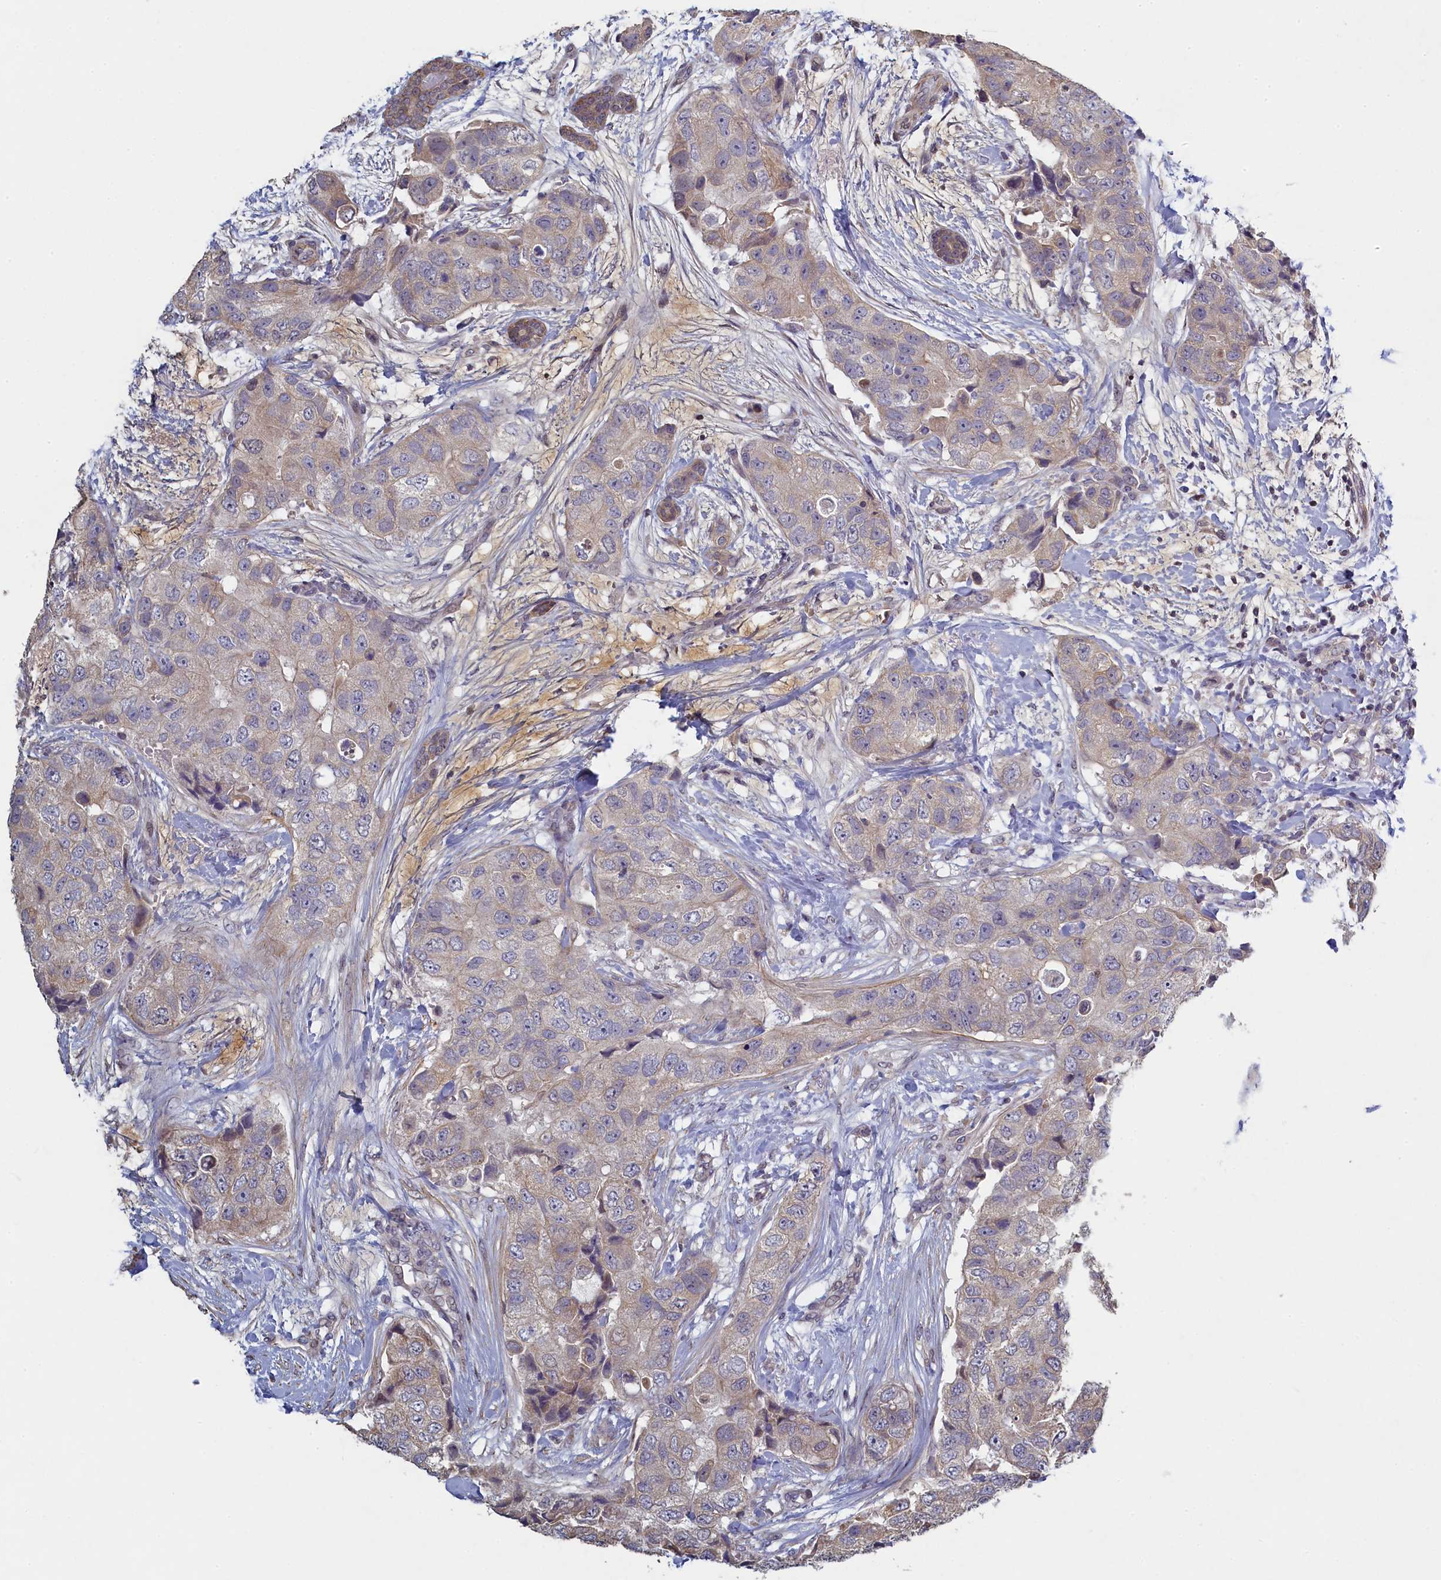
{"staining": {"intensity": "weak", "quantity": "<25%", "location": "cytoplasmic/membranous"}, "tissue": "breast cancer", "cell_type": "Tumor cells", "image_type": "cancer", "snomed": [{"axis": "morphology", "description": "Duct carcinoma"}, {"axis": "topography", "description": "Breast"}], "caption": "Breast cancer (invasive ductal carcinoma) was stained to show a protein in brown. There is no significant positivity in tumor cells.", "gene": "DIXDC1", "patient": {"sex": "female", "age": 62}}